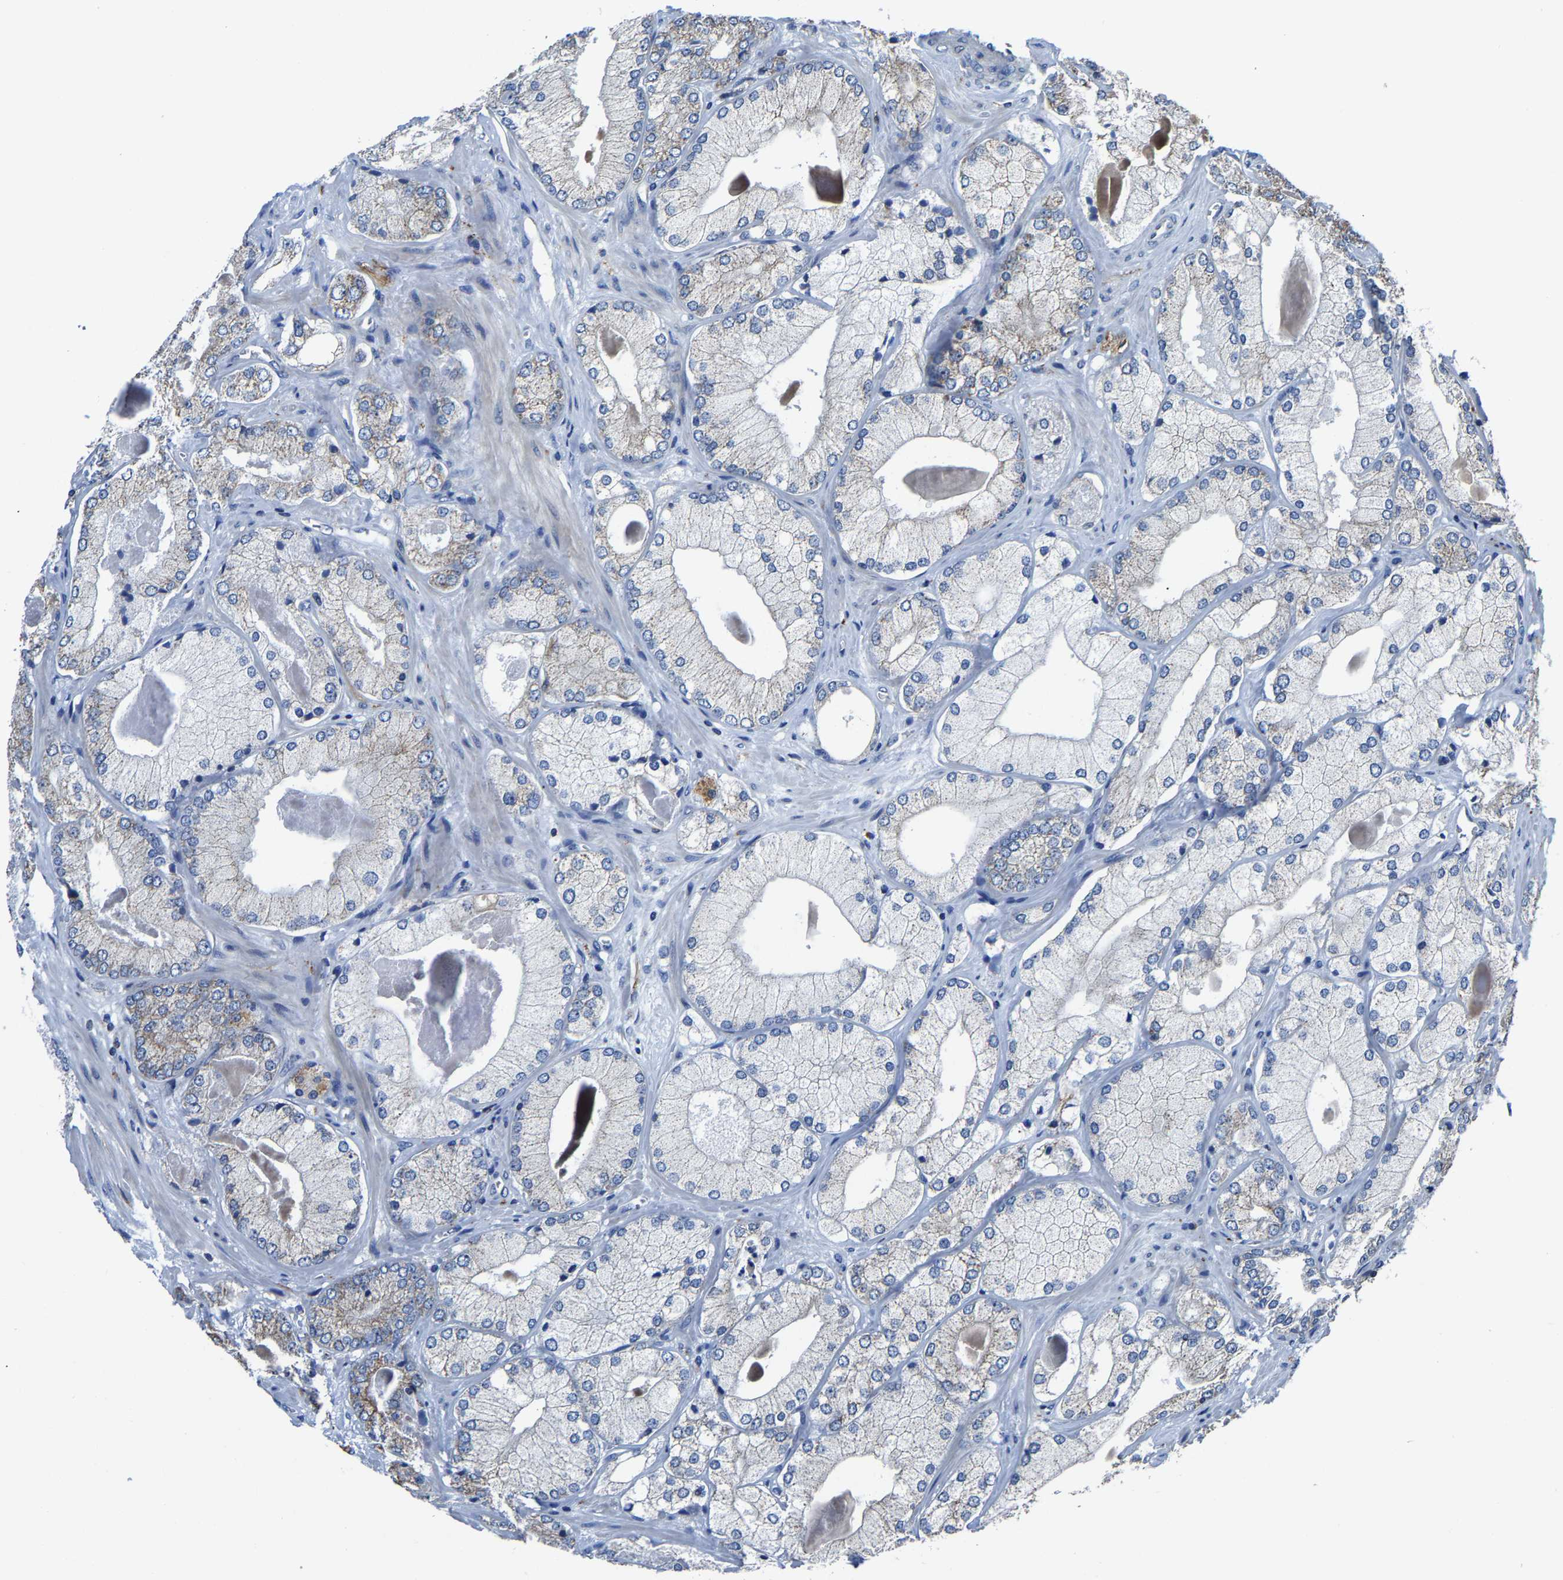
{"staining": {"intensity": "weak", "quantity": "<25%", "location": "cytoplasmic/membranous"}, "tissue": "prostate cancer", "cell_type": "Tumor cells", "image_type": "cancer", "snomed": [{"axis": "morphology", "description": "Adenocarcinoma, Low grade"}, {"axis": "topography", "description": "Prostate"}], "caption": "A high-resolution photomicrograph shows immunohistochemistry staining of prostate adenocarcinoma (low-grade), which shows no significant staining in tumor cells.", "gene": "AGK", "patient": {"sex": "male", "age": 65}}